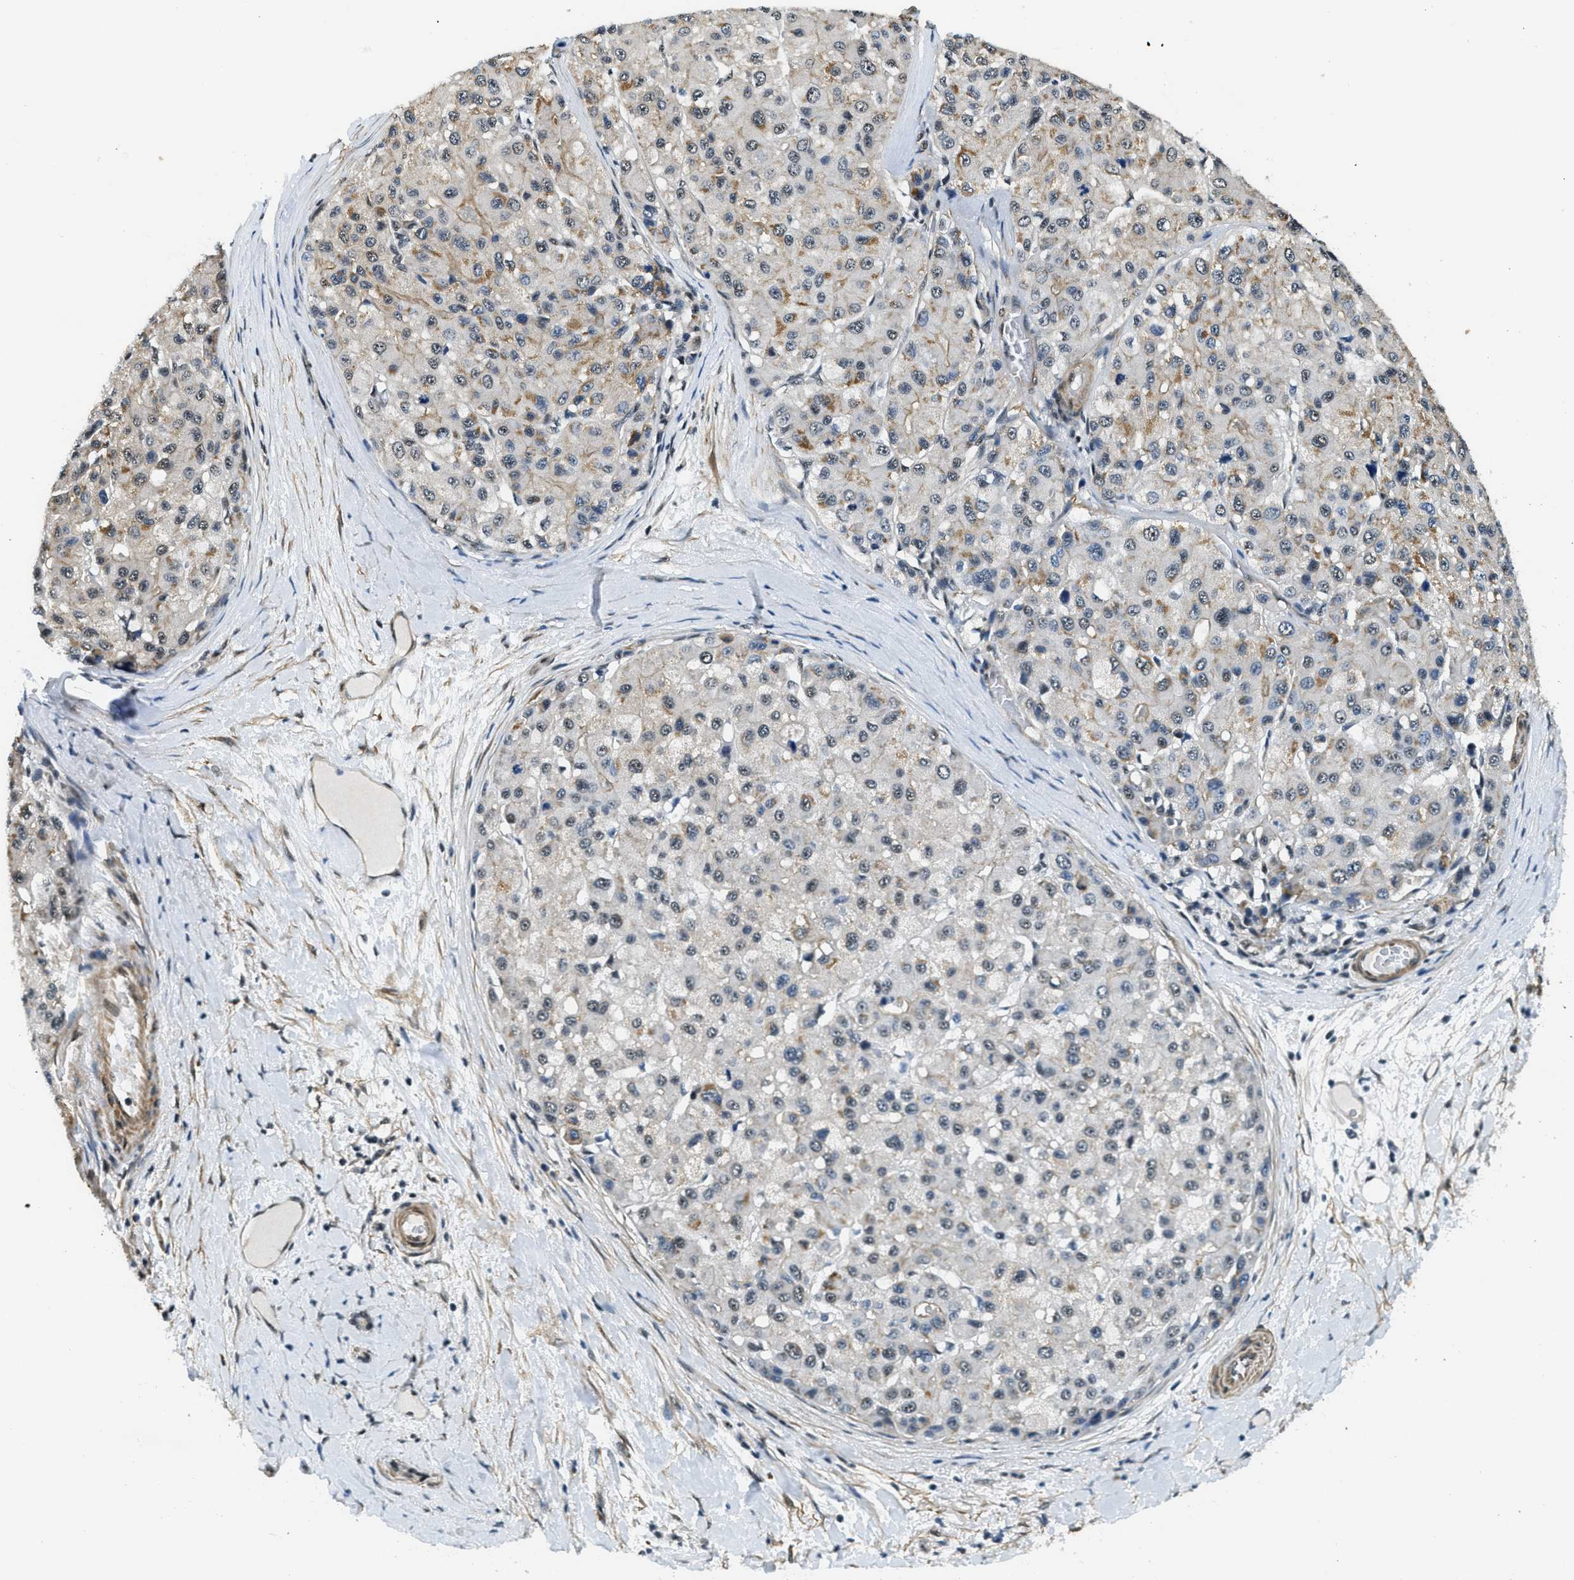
{"staining": {"intensity": "weak", "quantity": "<25%", "location": "nuclear"}, "tissue": "liver cancer", "cell_type": "Tumor cells", "image_type": "cancer", "snomed": [{"axis": "morphology", "description": "Carcinoma, Hepatocellular, NOS"}, {"axis": "topography", "description": "Liver"}], "caption": "High power microscopy photomicrograph of an IHC histopathology image of liver cancer (hepatocellular carcinoma), revealing no significant staining in tumor cells. Brightfield microscopy of immunohistochemistry stained with DAB (3,3'-diaminobenzidine) (brown) and hematoxylin (blue), captured at high magnification.", "gene": "CFAP36", "patient": {"sex": "male", "age": 80}}